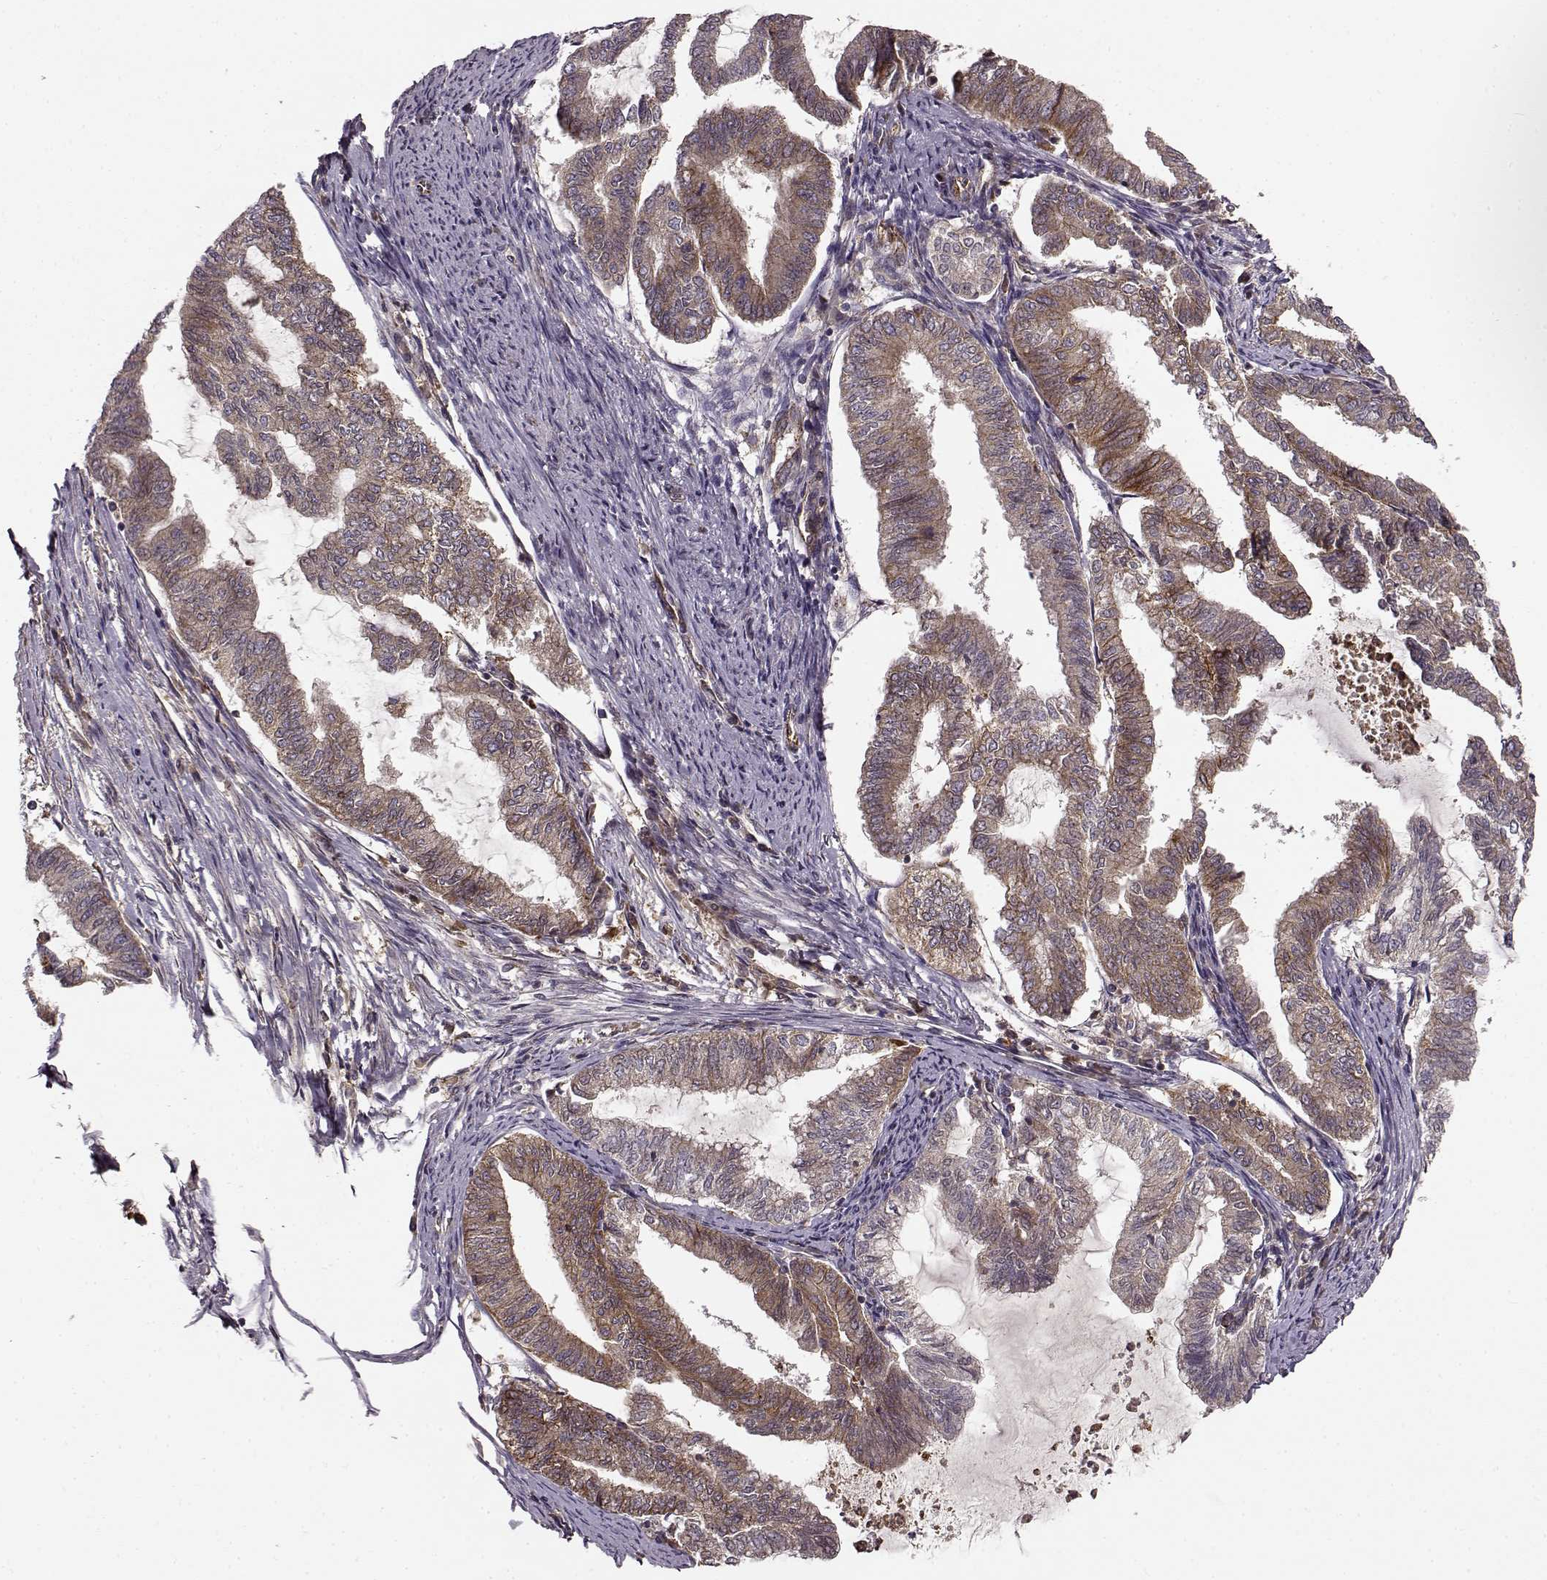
{"staining": {"intensity": "moderate", "quantity": ">75%", "location": "cytoplasmic/membranous"}, "tissue": "endometrial cancer", "cell_type": "Tumor cells", "image_type": "cancer", "snomed": [{"axis": "morphology", "description": "Adenocarcinoma, NOS"}, {"axis": "topography", "description": "Endometrium"}], "caption": "Endometrial adenocarcinoma stained with DAB immunohistochemistry (IHC) exhibits medium levels of moderate cytoplasmic/membranous expression in approximately >75% of tumor cells.", "gene": "IFRD2", "patient": {"sex": "female", "age": 79}}